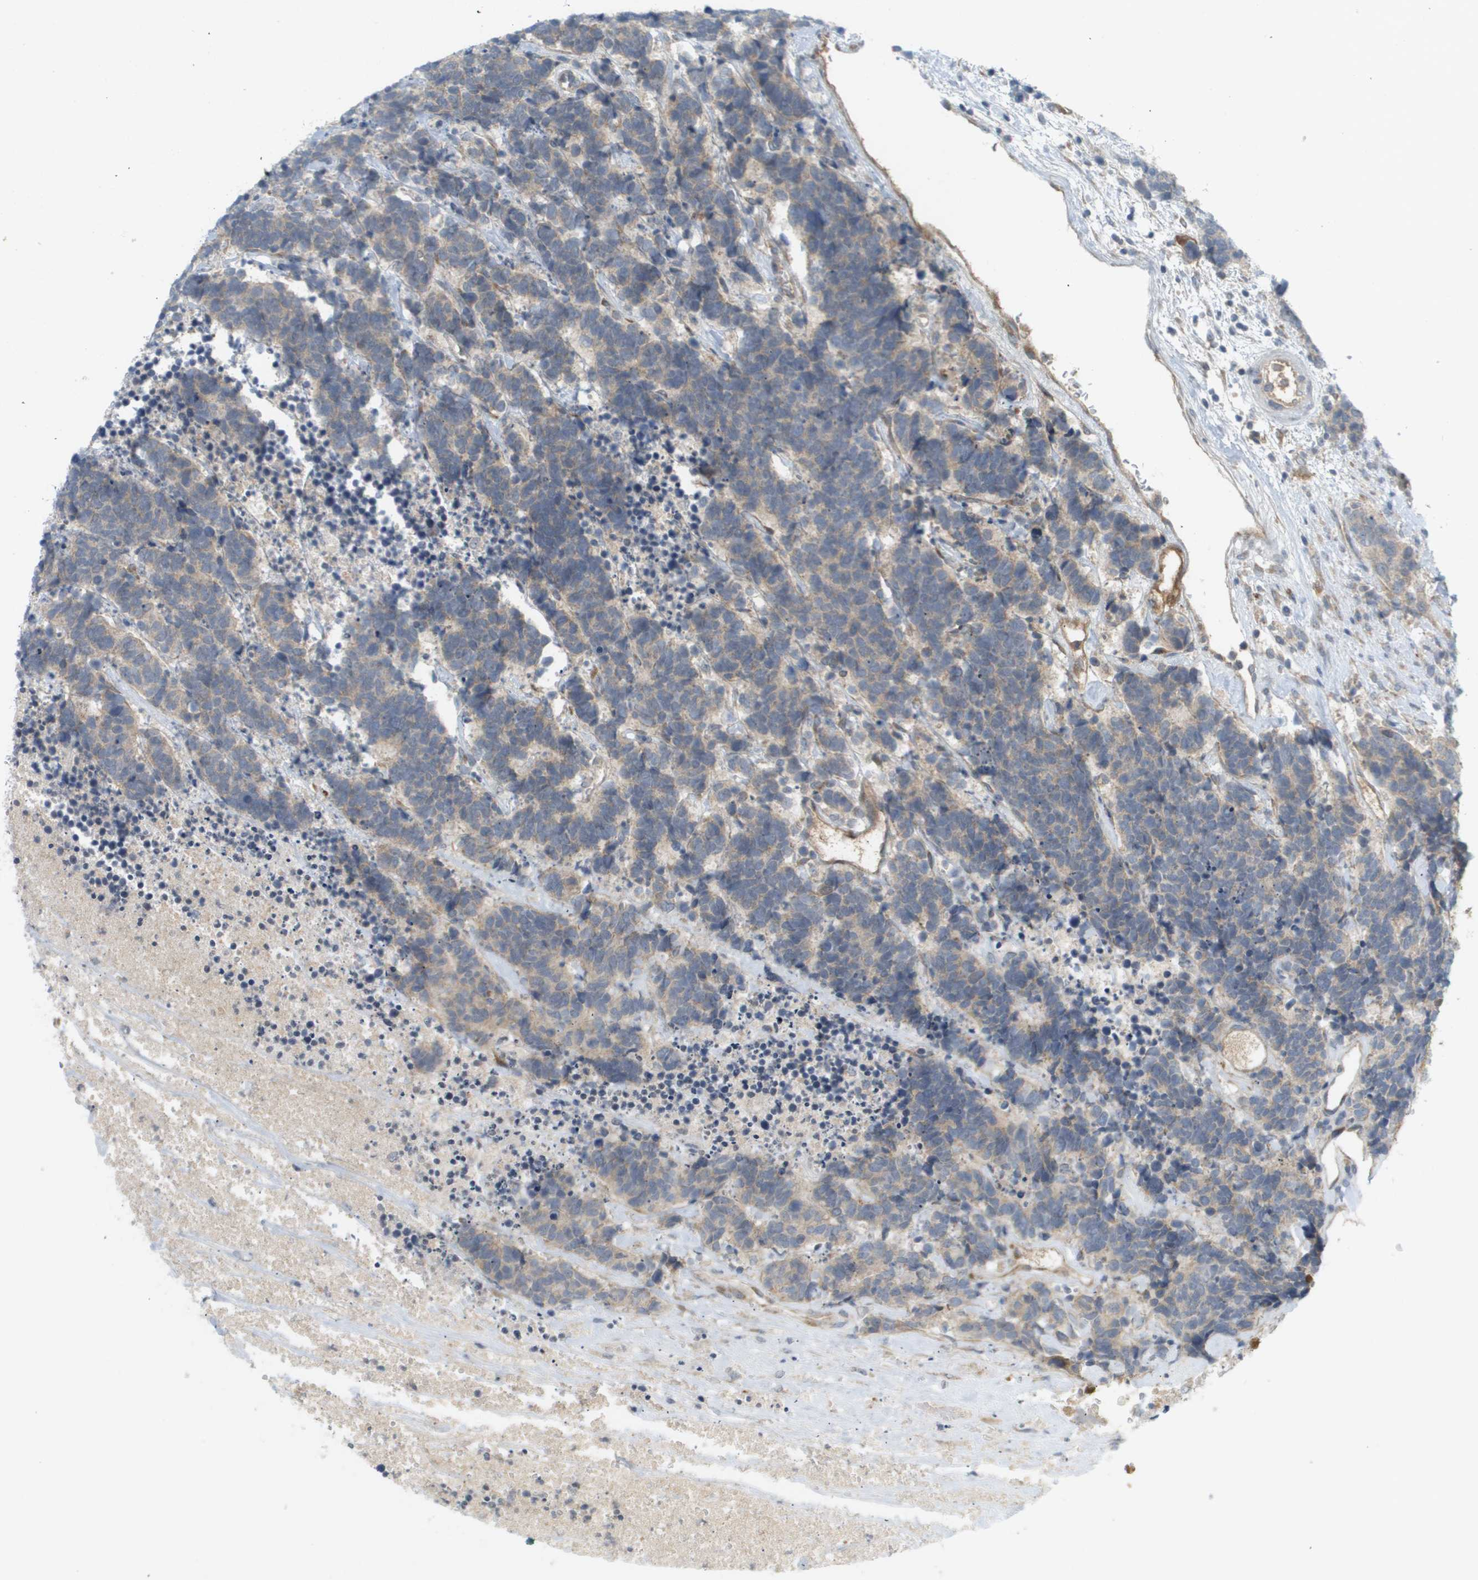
{"staining": {"intensity": "weak", "quantity": "<25%", "location": "cytoplasmic/membranous"}, "tissue": "carcinoid", "cell_type": "Tumor cells", "image_type": "cancer", "snomed": [{"axis": "morphology", "description": "Carcinoma, NOS"}, {"axis": "morphology", "description": "Carcinoid, malignant, NOS"}, {"axis": "topography", "description": "Urinary bladder"}], "caption": "Immunohistochemistry (IHC) of malignant carcinoid demonstrates no staining in tumor cells.", "gene": "PROC", "patient": {"sex": "male", "age": 57}}